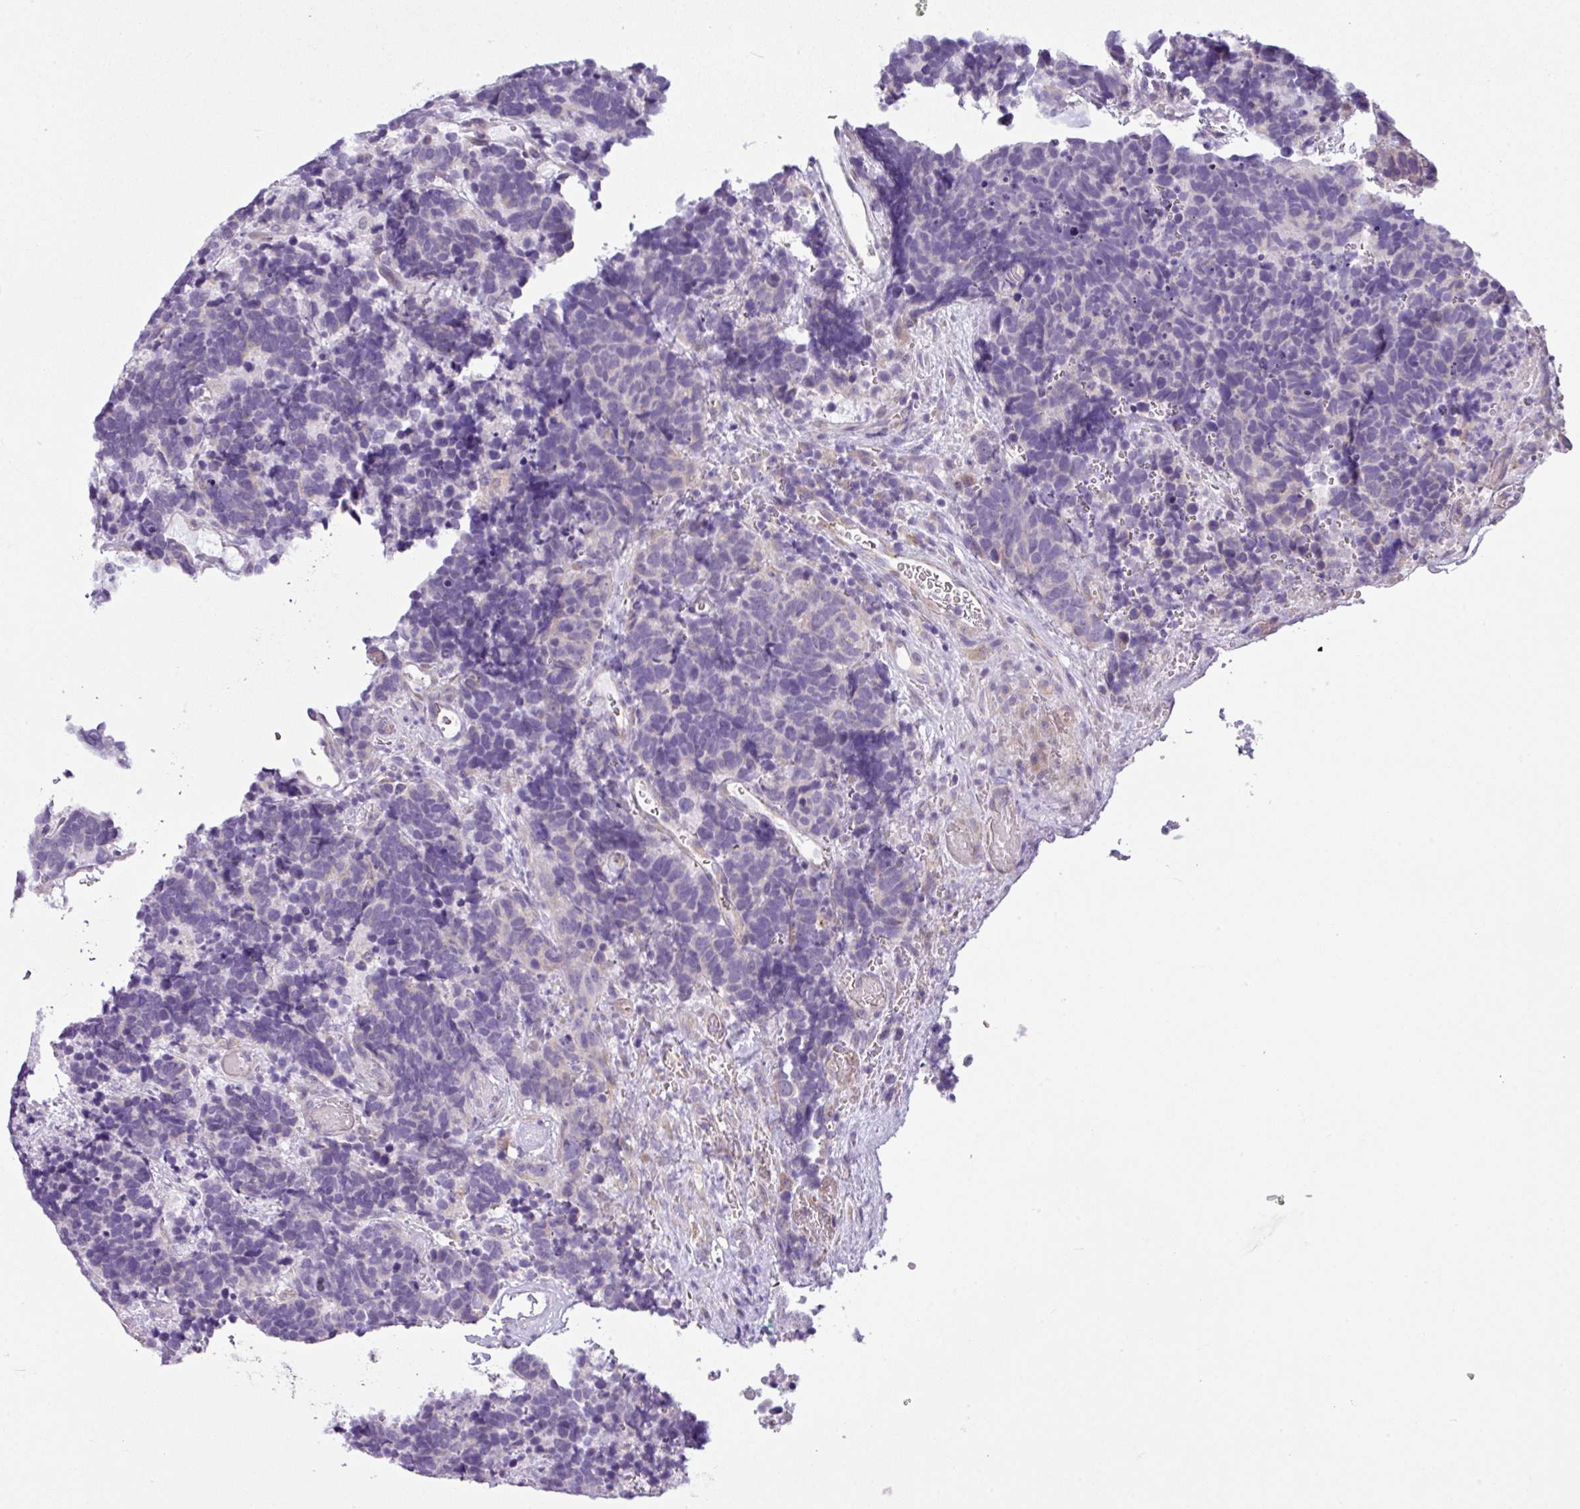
{"staining": {"intensity": "negative", "quantity": "none", "location": "none"}, "tissue": "carcinoid", "cell_type": "Tumor cells", "image_type": "cancer", "snomed": [{"axis": "morphology", "description": "Carcinoma, NOS"}, {"axis": "morphology", "description": "Carcinoid, malignant, NOS"}, {"axis": "topography", "description": "Urinary bladder"}], "caption": "This is a image of immunohistochemistry (IHC) staining of carcinoid, which shows no staining in tumor cells.", "gene": "TOR1AIP2", "patient": {"sex": "male", "age": 57}}